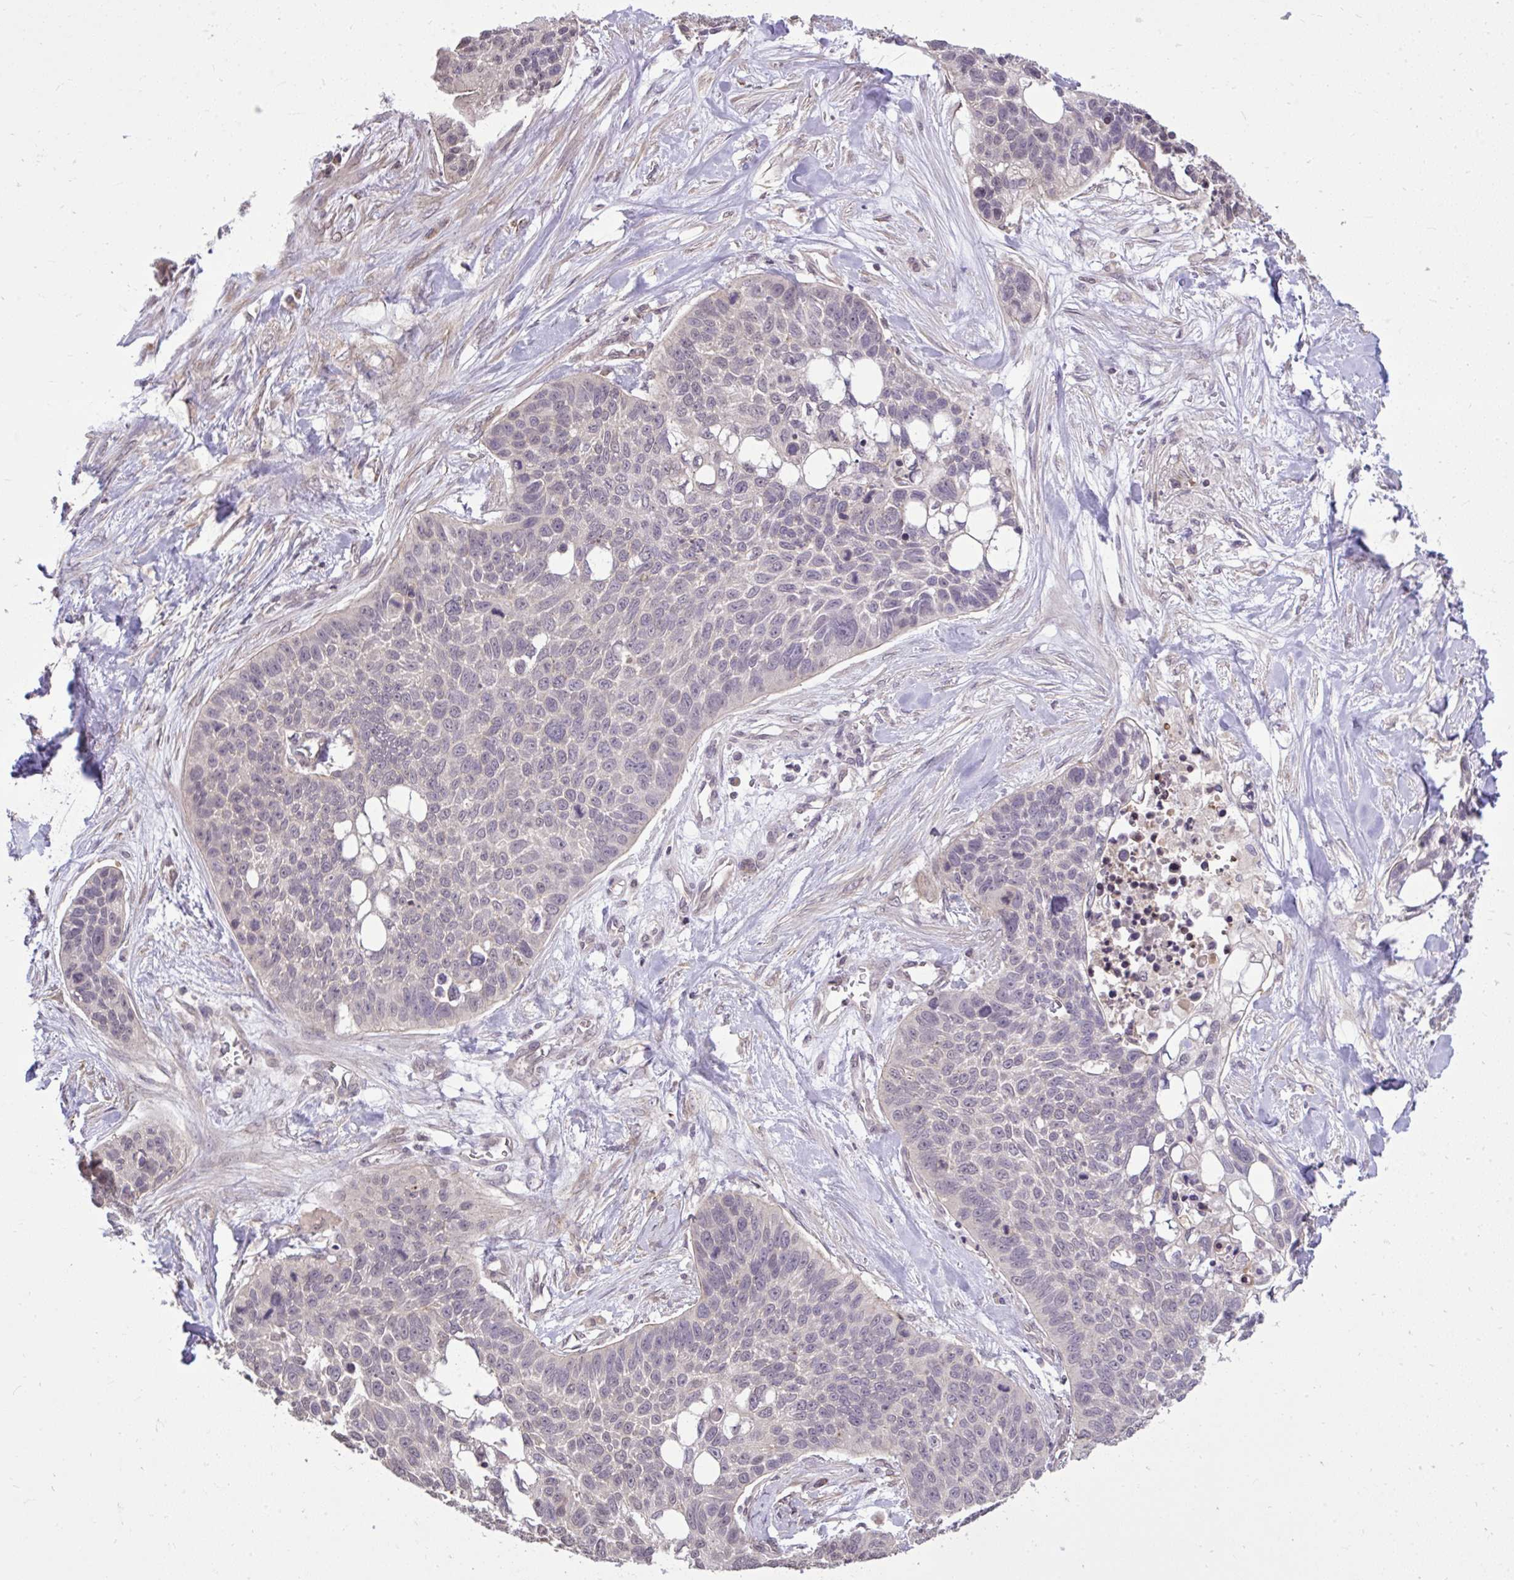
{"staining": {"intensity": "negative", "quantity": "none", "location": "none"}, "tissue": "lung cancer", "cell_type": "Tumor cells", "image_type": "cancer", "snomed": [{"axis": "morphology", "description": "Squamous cell carcinoma, NOS"}, {"axis": "topography", "description": "Lung"}], "caption": "Immunohistochemistry (IHC) of squamous cell carcinoma (lung) demonstrates no positivity in tumor cells.", "gene": "CYP20A1", "patient": {"sex": "male", "age": 62}}